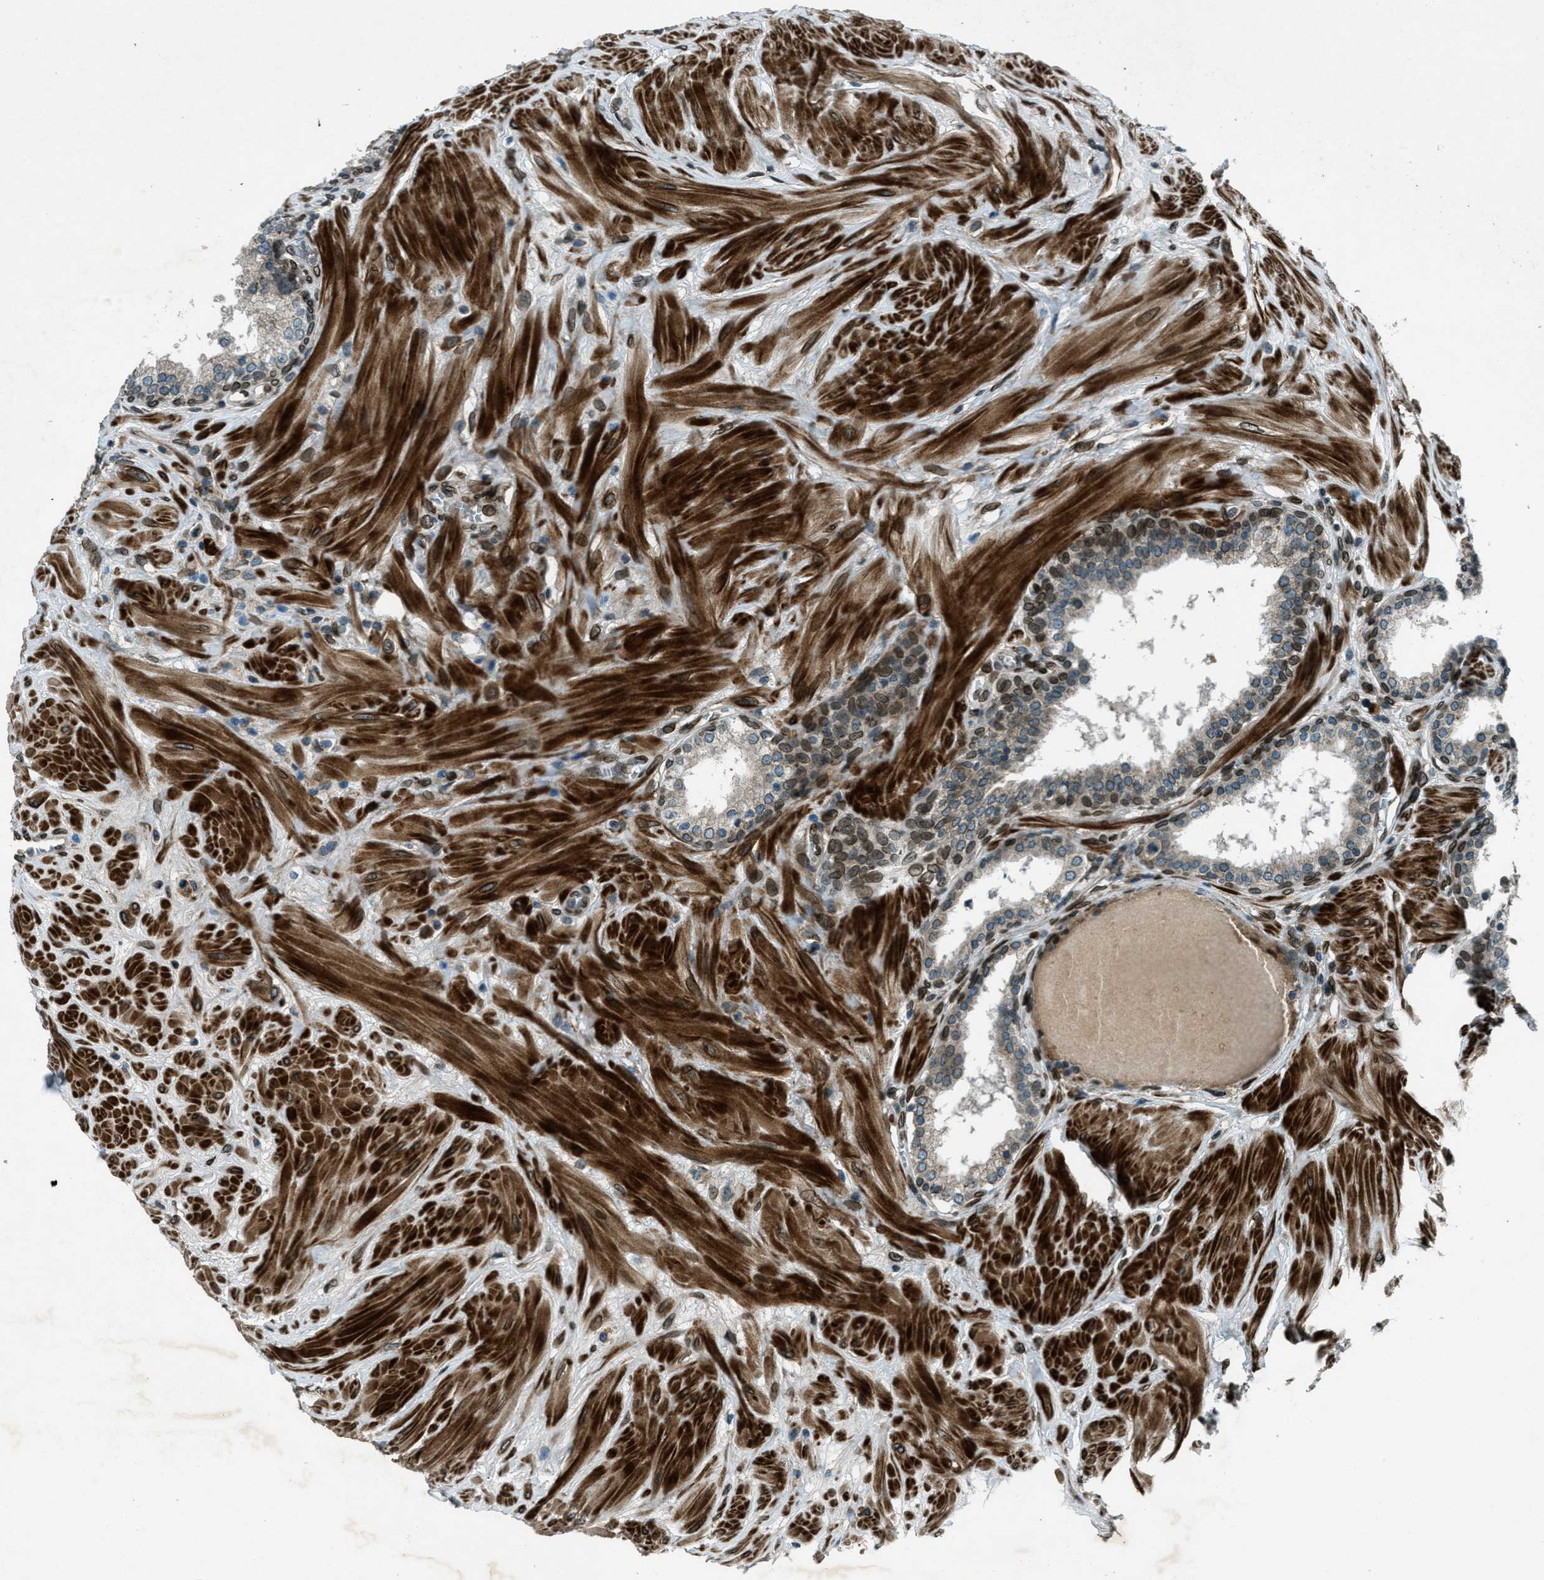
{"staining": {"intensity": "weak", "quantity": "25%-75%", "location": "cytoplasmic/membranous,nuclear"}, "tissue": "prostate", "cell_type": "Glandular cells", "image_type": "normal", "snomed": [{"axis": "morphology", "description": "Normal tissue, NOS"}, {"axis": "topography", "description": "Prostate"}], "caption": "IHC of benign prostate shows low levels of weak cytoplasmic/membranous,nuclear expression in about 25%-75% of glandular cells.", "gene": "LEMD2", "patient": {"sex": "male", "age": 51}}